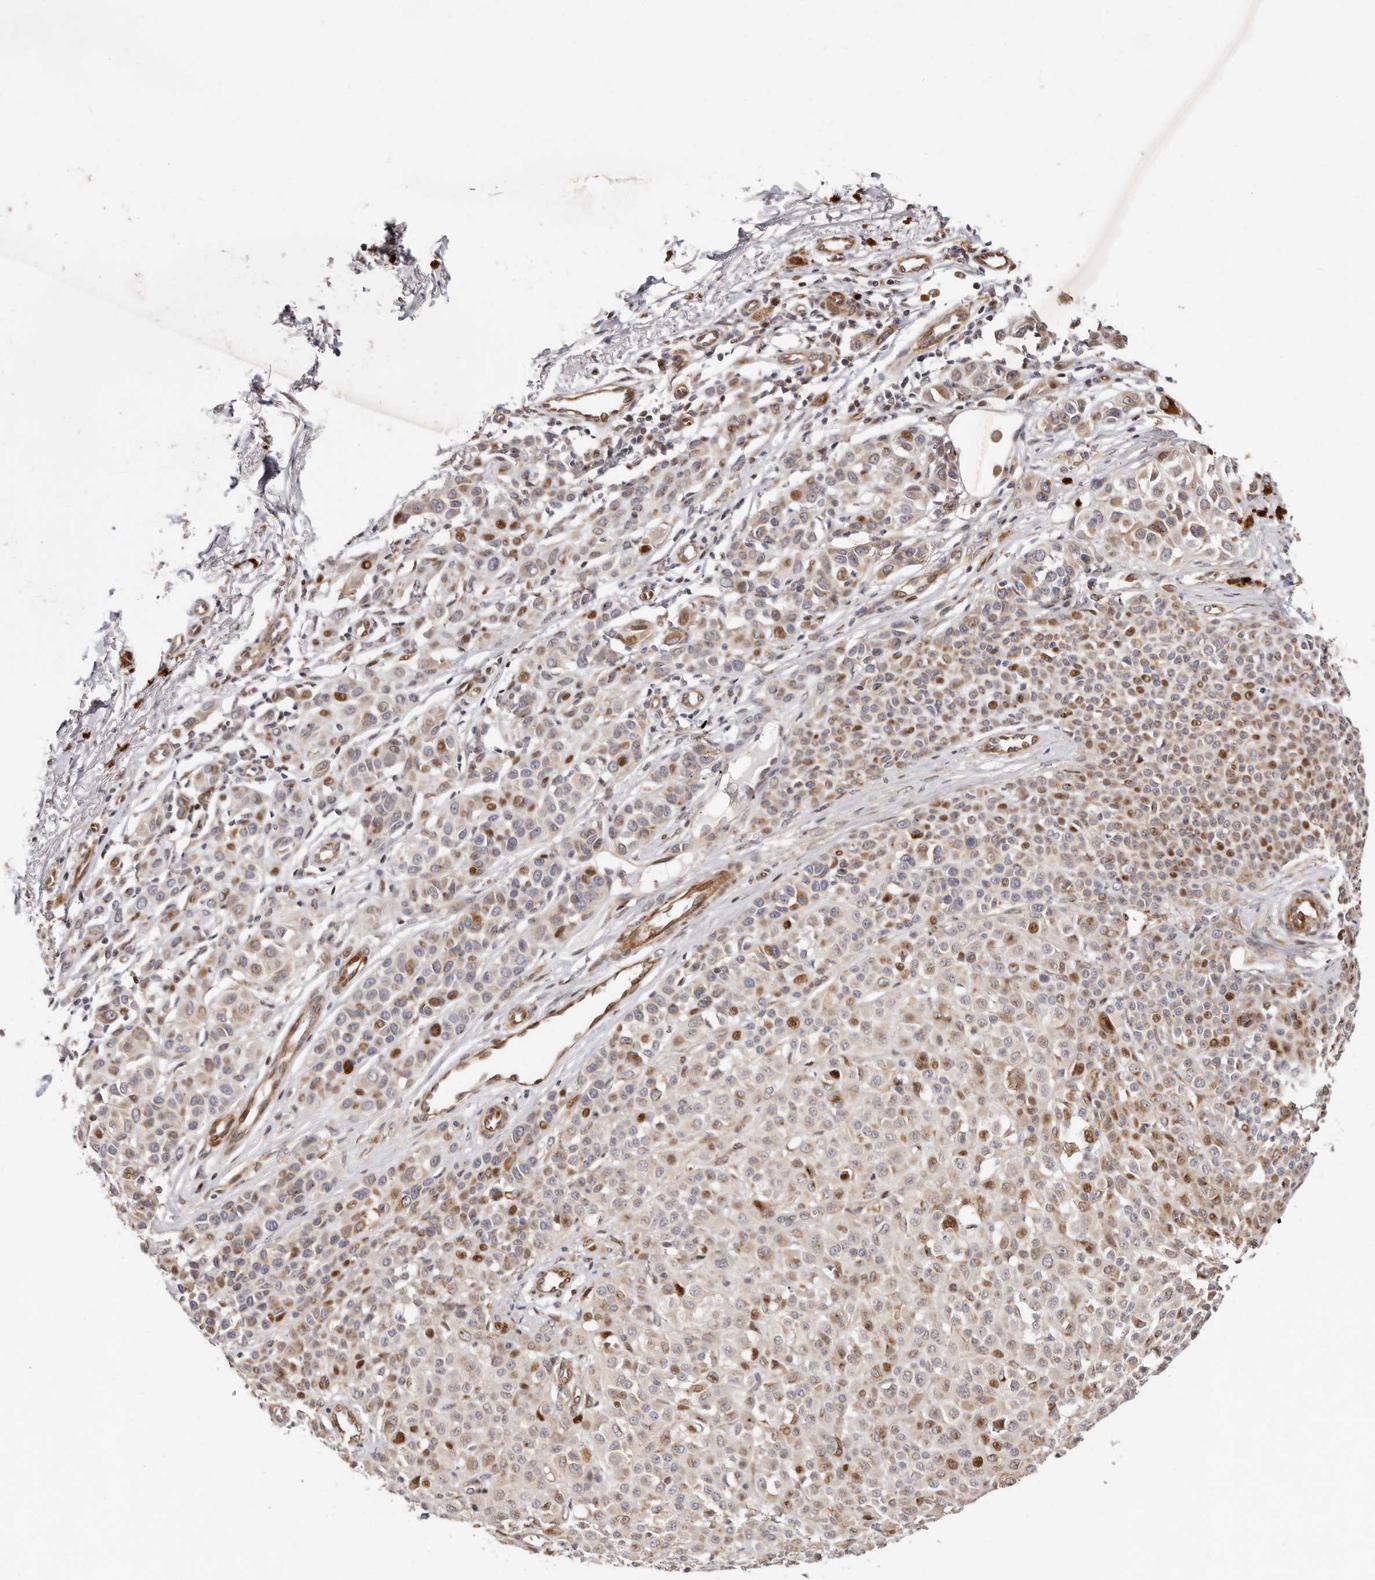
{"staining": {"intensity": "moderate", "quantity": "<25%", "location": "cytoplasmic/membranous,nuclear"}, "tissue": "melanoma", "cell_type": "Tumor cells", "image_type": "cancer", "snomed": [{"axis": "morphology", "description": "Malignant melanoma, NOS"}, {"axis": "topography", "description": "Skin of leg"}], "caption": "An immunohistochemistry histopathology image of neoplastic tissue is shown. Protein staining in brown shows moderate cytoplasmic/membranous and nuclear positivity in malignant melanoma within tumor cells.", "gene": "EPHX3", "patient": {"sex": "female", "age": 72}}